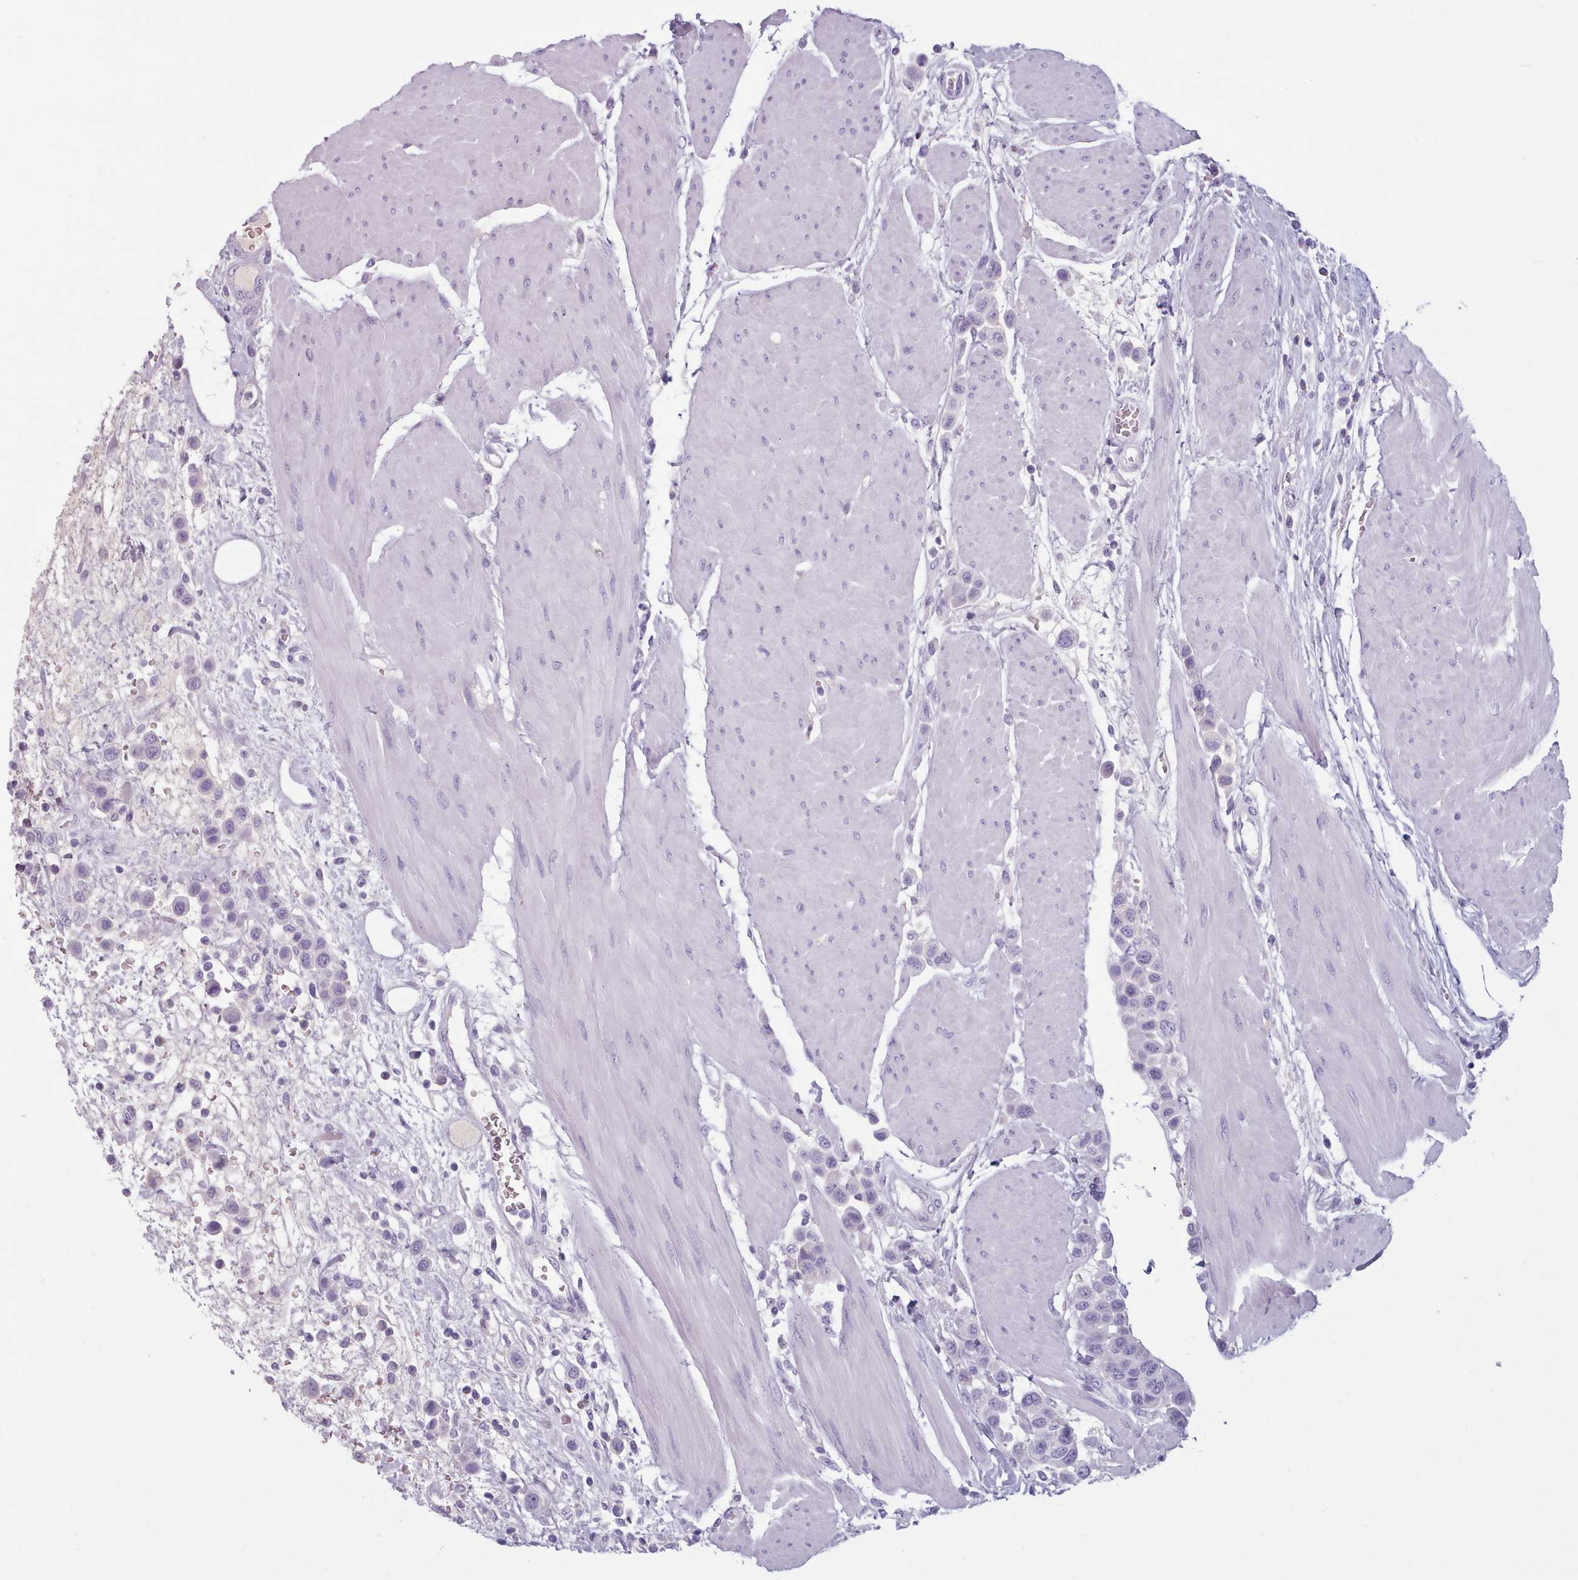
{"staining": {"intensity": "negative", "quantity": "none", "location": "none"}, "tissue": "urothelial cancer", "cell_type": "Tumor cells", "image_type": "cancer", "snomed": [{"axis": "morphology", "description": "Urothelial carcinoma, High grade"}, {"axis": "topography", "description": "Urinary bladder"}], "caption": "DAB immunohistochemical staining of high-grade urothelial carcinoma shows no significant expression in tumor cells.", "gene": "ZNF43", "patient": {"sex": "male", "age": 50}}